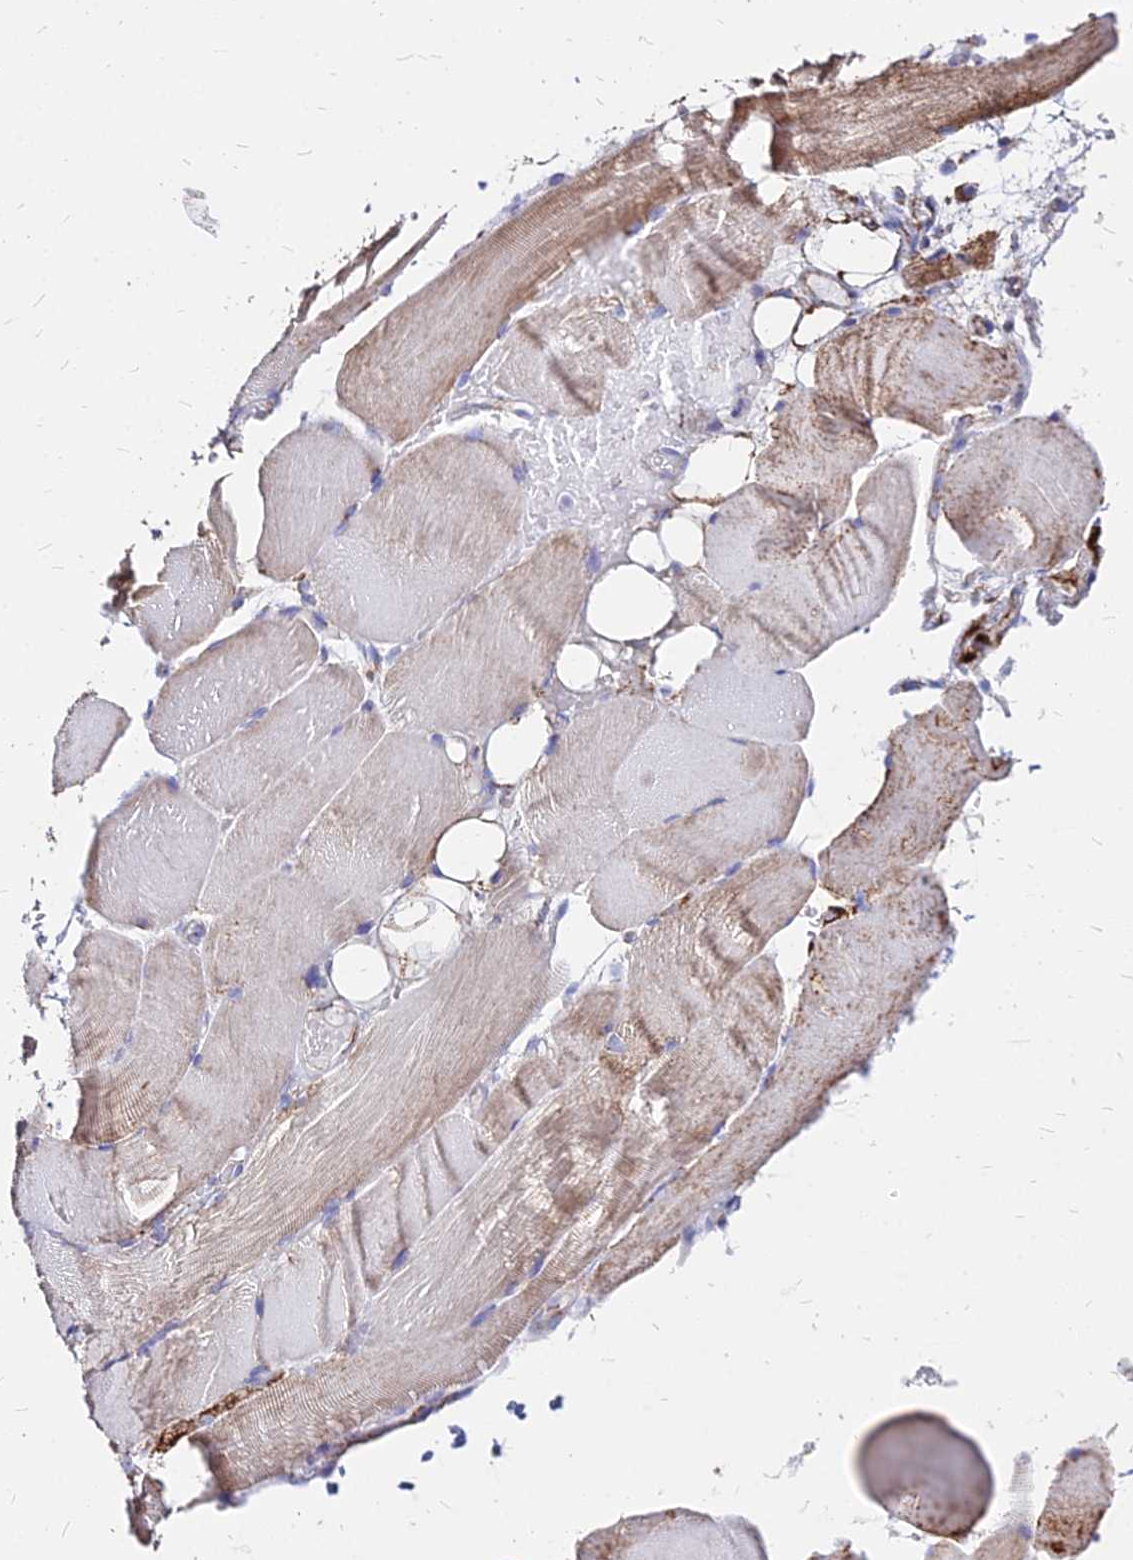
{"staining": {"intensity": "moderate", "quantity": "<25%", "location": "cytoplasmic/membranous"}, "tissue": "skeletal muscle", "cell_type": "Myocytes", "image_type": "normal", "snomed": [{"axis": "morphology", "description": "Normal tissue, NOS"}, {"axis": "topography", "description": "Skeletal muscle"}, {"axis": "topography", "description": "Parathyroid gland"}], "caption": "Approximately <25% of myocytes in unremarkable skeletal muscle reveal moderate cytoplasmic/membranous protein expression as visualized by brown immunohistochemical staining.", "gene": "DLD", "patient": {"sex": "female", "age": 37}}